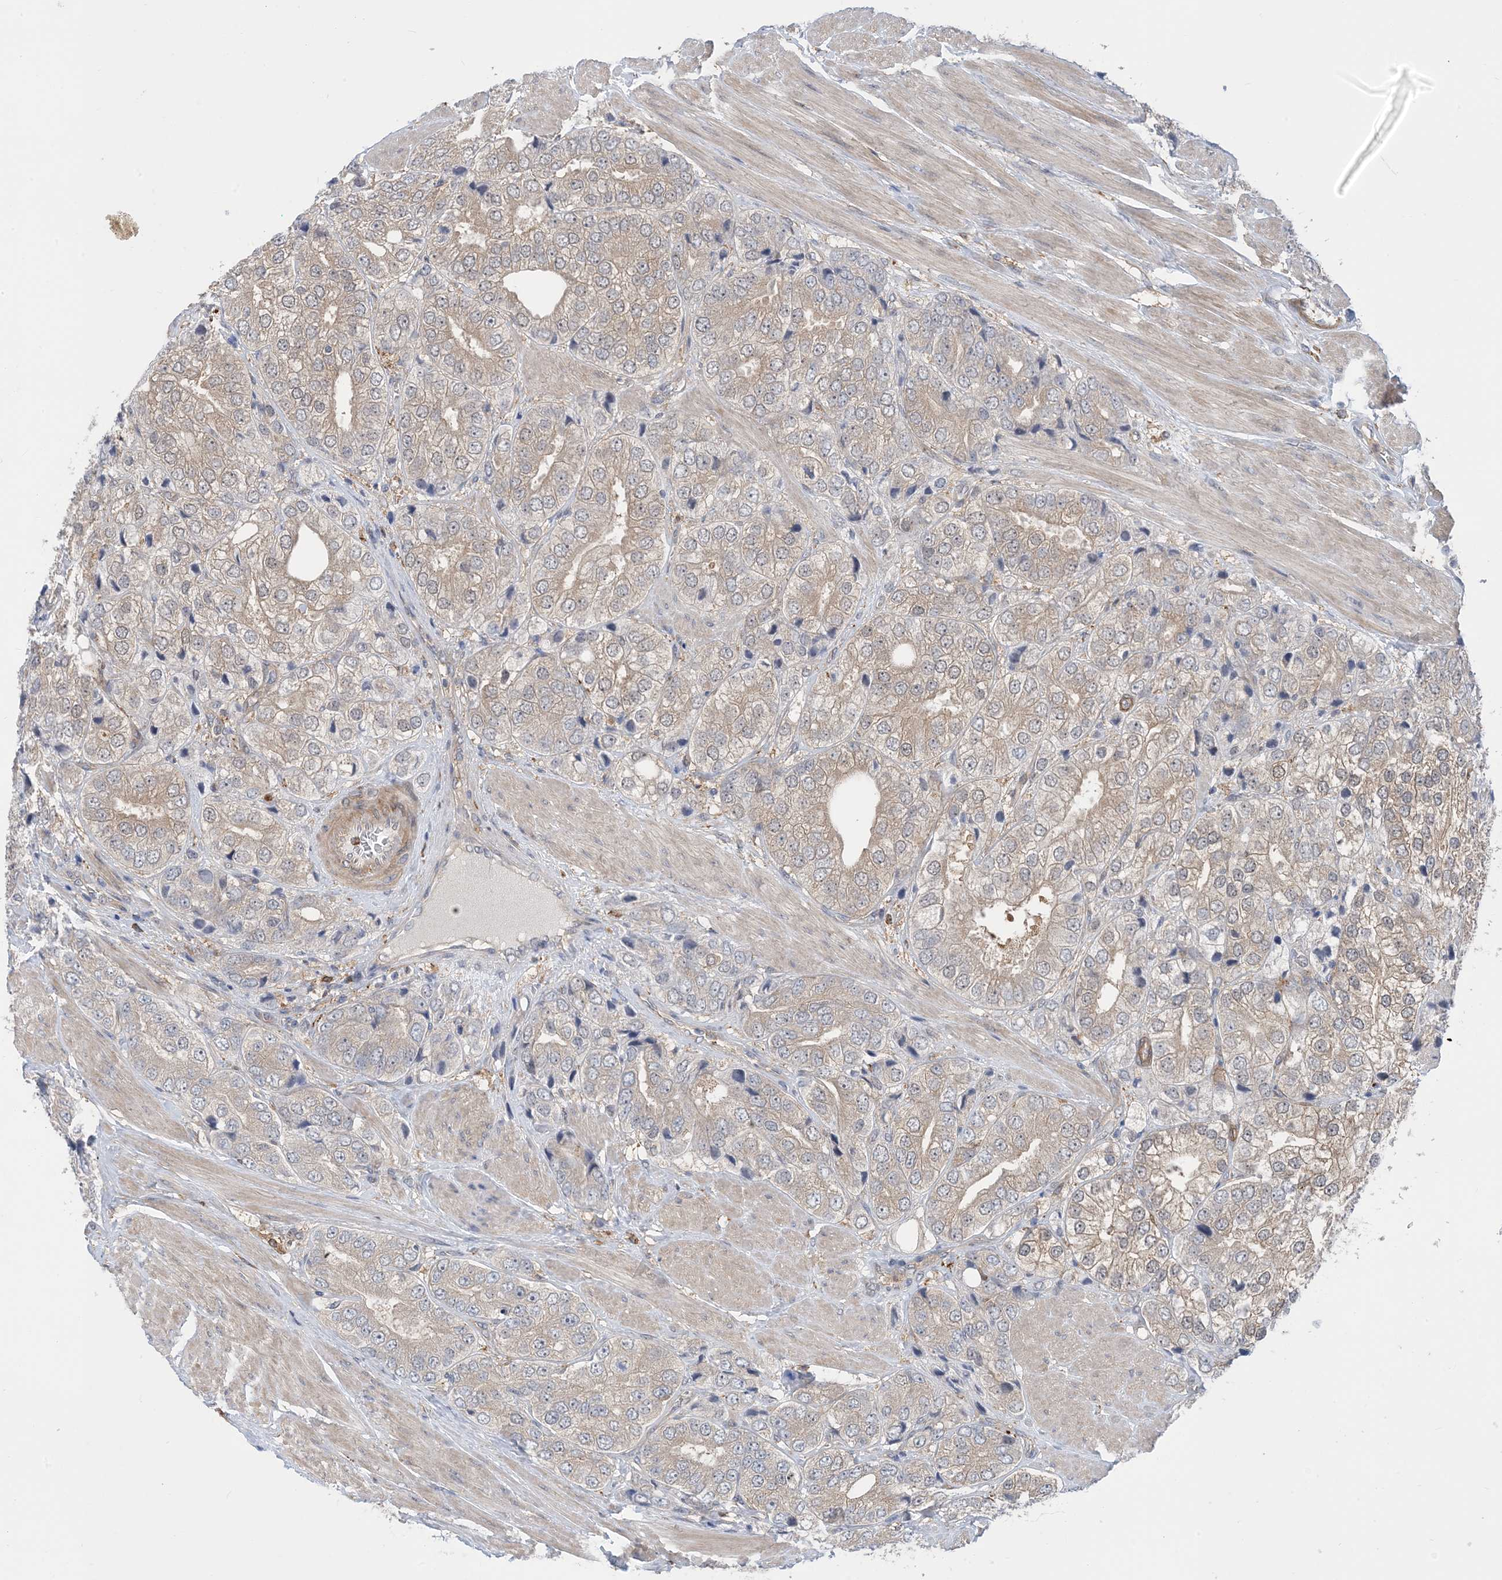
{"staining": {"intensity": "weak", "quantity": "<25%", "location": "cytoplasmic/membranous"}, "tissue": "prostate cancer", "cell_type": "Tumor cells", "image_type": "cancer", "snomed": [{"axis": "morphology", "description": "Adenocarcinoma, High grade"}, {"axis": "topography", "description": "Prostate"}], "caption": "IHC of human high-grade adenocarcinoma (prostate) displays no expression in tumor cells.", "gene": "HS1BP3", "patient": {"sex": "male", "age": 50}}